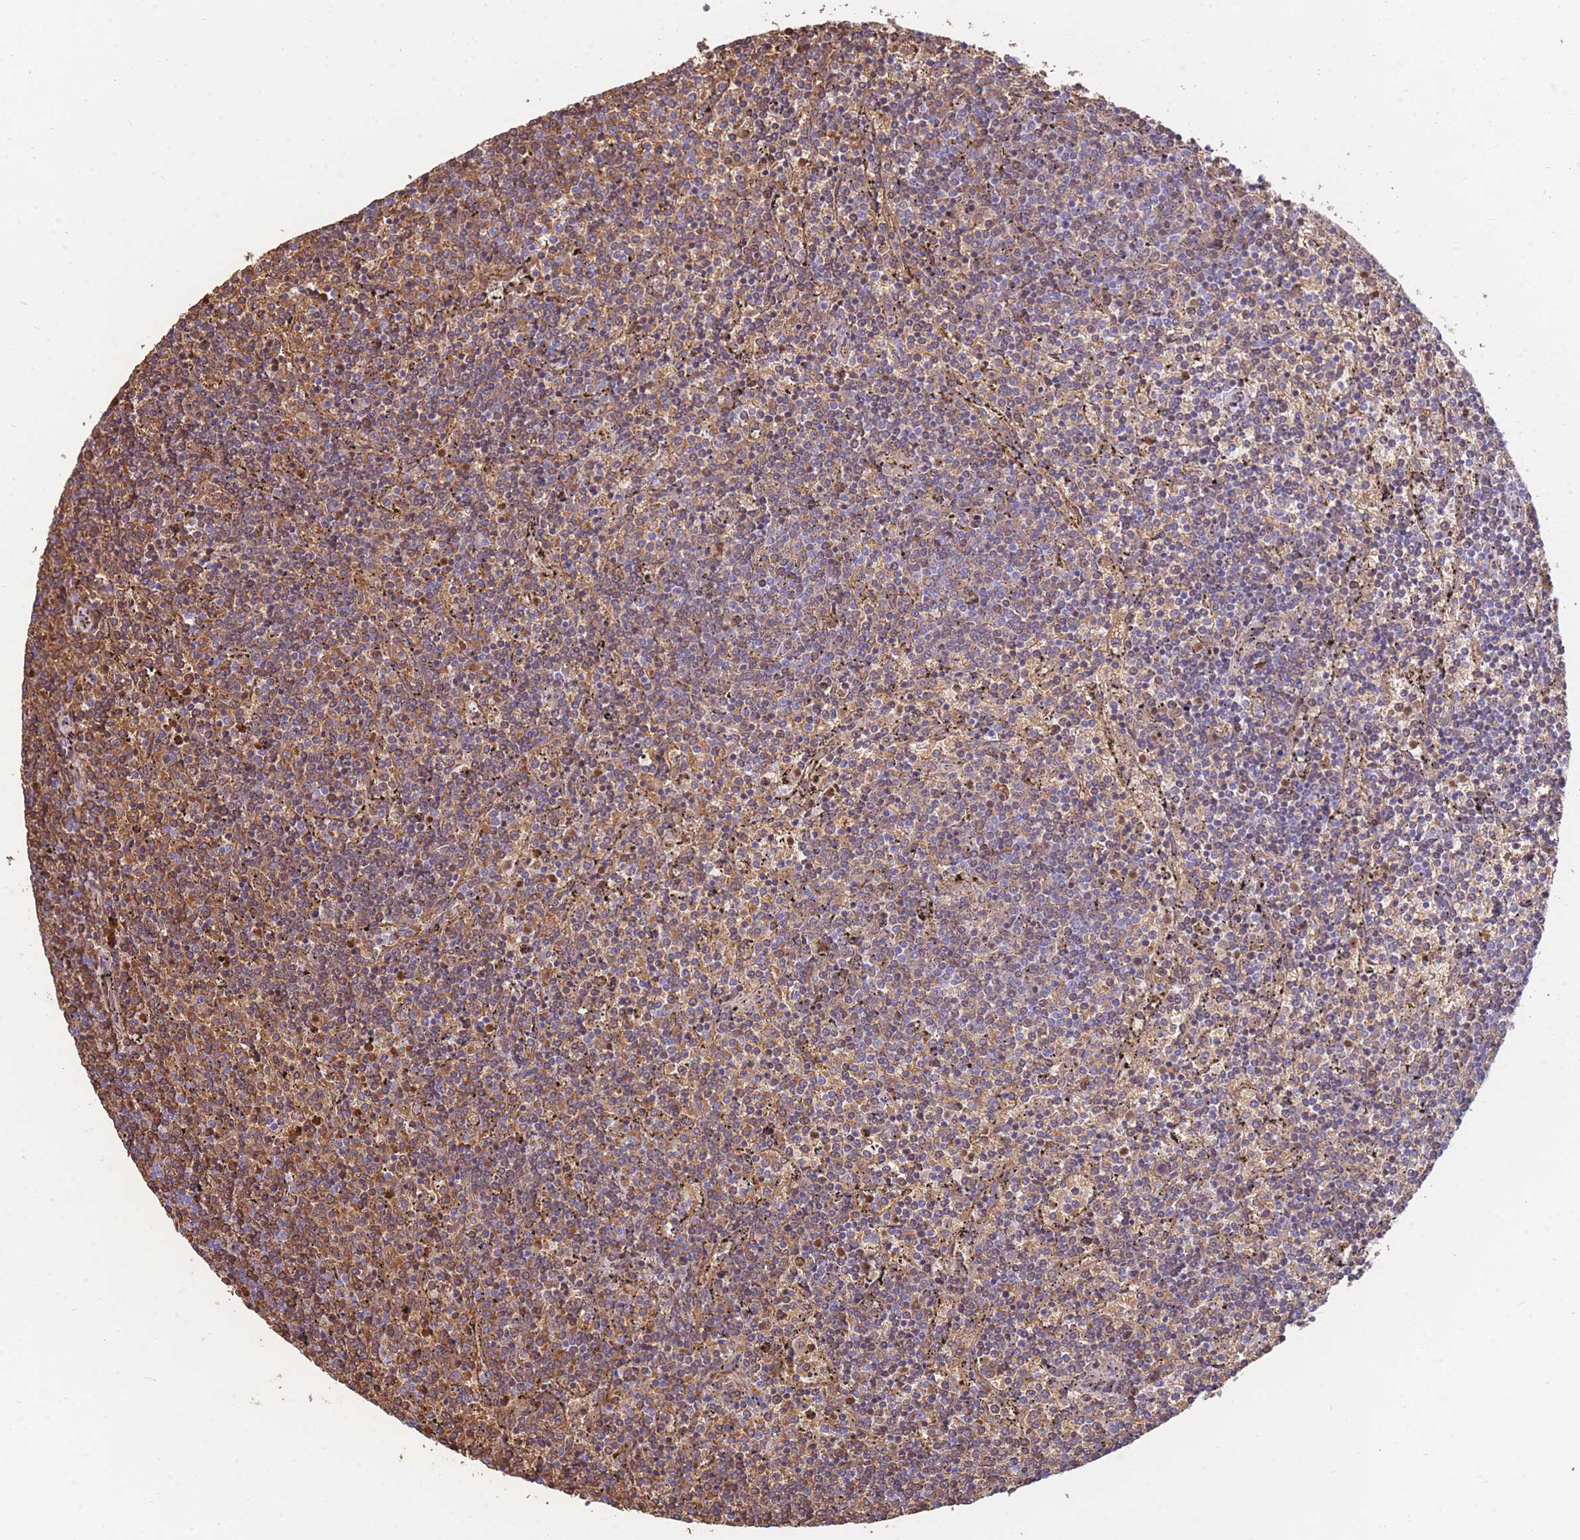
{"staining": {"intensity": "moderate", "quantity": "25%-75%", "location": "cytoplasmic/membranous"}, "tissue": "lymphoma", "cell_type": "Tumor cells", "image_type": "cancer", "snomed": [{"axis": "morphology", "description": "Malignant lymphoma, non-Hodgkin's type, Low grade"}, {"axis": "topography", "description": "Spleen"}], "caption": "Lymphoma stained with a protein marker reveals moderate staining in tumor cells.", "gene": "ANKRD53", "patient": {"sex": "female", "age": 50}}